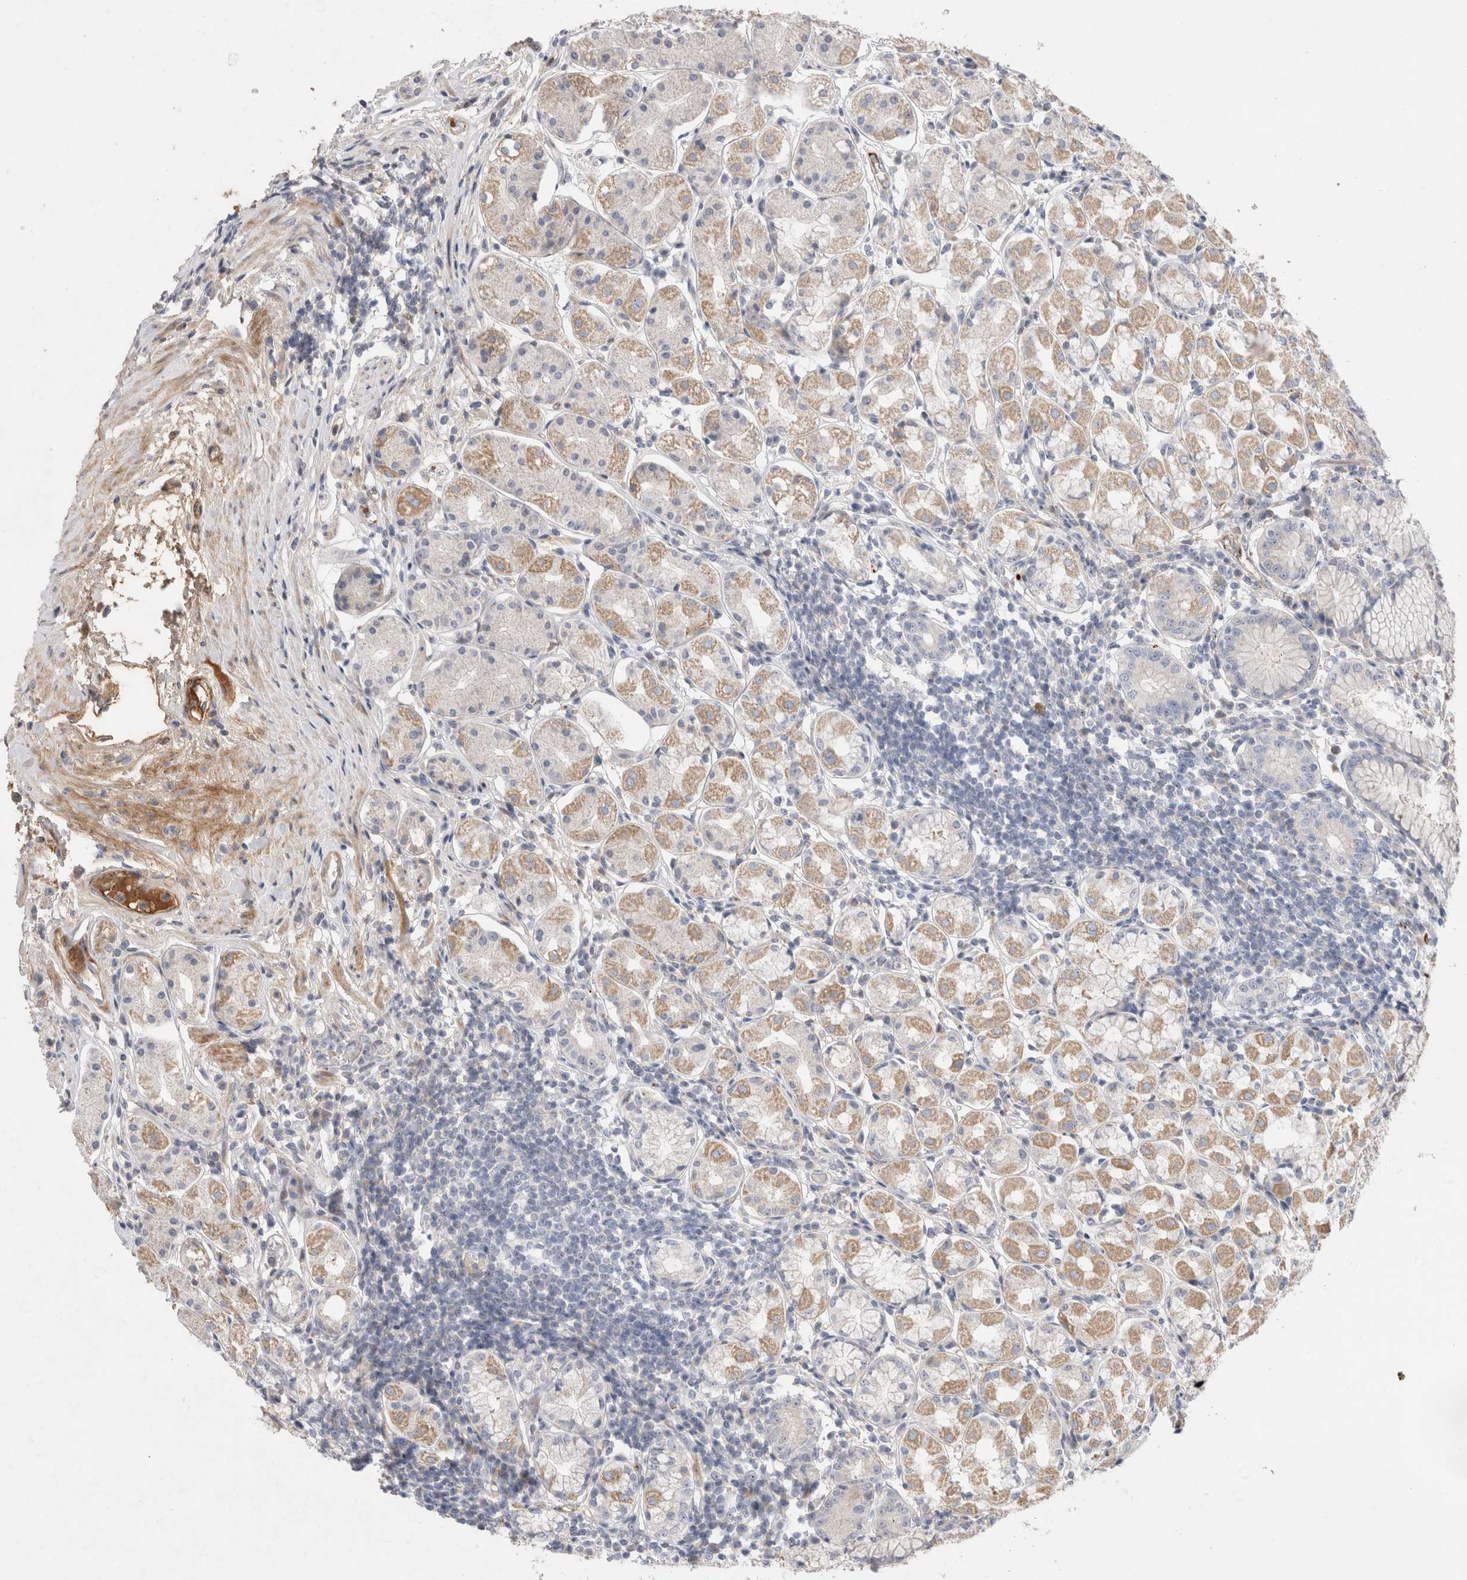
{"staining": {"intensity": "weak", "quantity": "25%-75%", "location": "cytoplasmic/membranous"}, "tissue": "stomach", "cell_type": "Glandular cells", "image_type": "normal", "snomed": [{"axis": "morphology", "description": "Normal tissue, NOS"}, {"axis": "topography", "description": "Stomach, lower"}], "caption": "Protein staining of normal stomach reveals weak cytoplasmic/membranous positivity in approximately 25%-75% of glandular cells. Using DAB (3,3'-diaminobenzidine) (brown) and hematoxylin (blue) stains, captured at high magnification using brightfield microscopy.", "gene": "ECHDC2", "patient": {"sex": "female", "age": 56}}